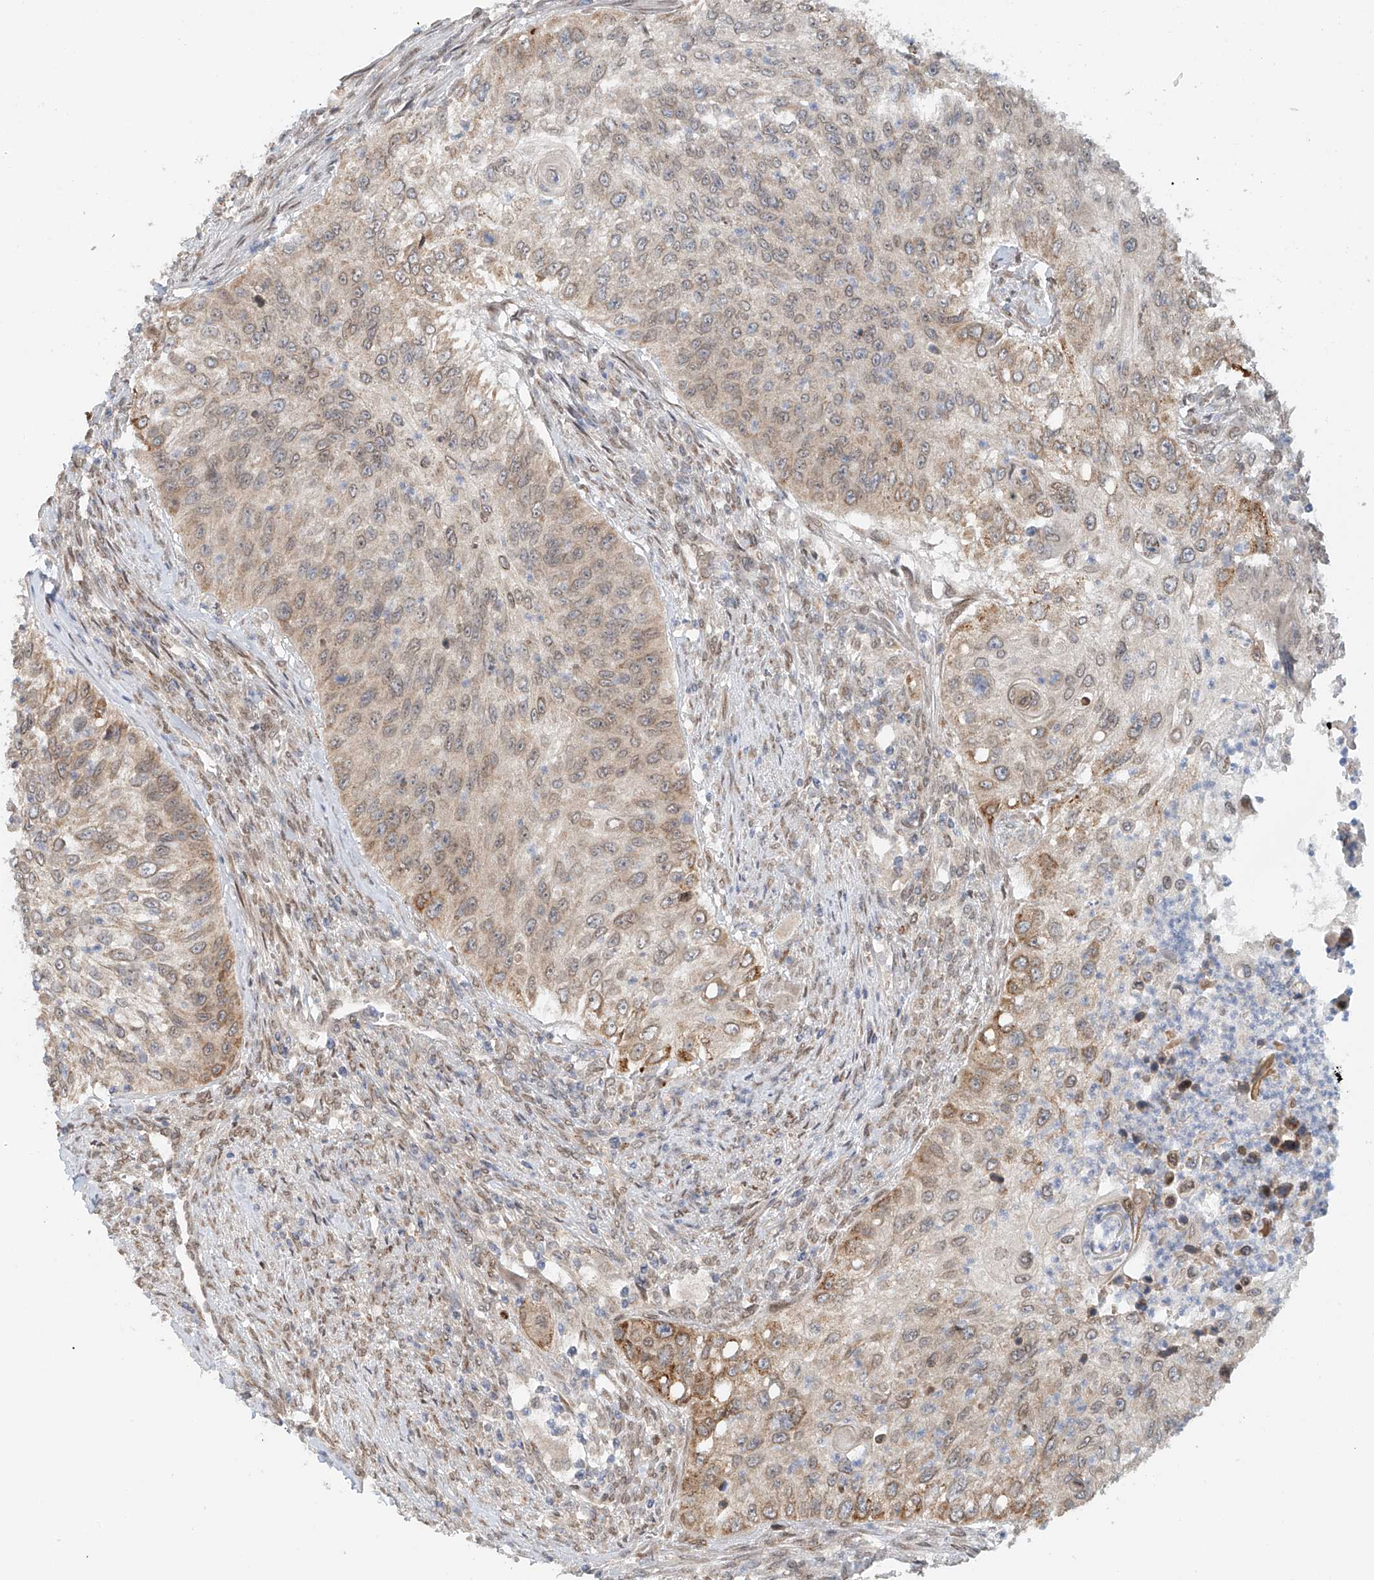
{"staining": {"intensity": "moderate", "quantity": "25%-75%", "location": "cytoplasmic/membranous"}, "tissue": "urothelial cancer", "cell_type": "Tumor cells", "image_type": "cancer", "snomed": [{"axis": "morphology", "description": "Urothelial carcinoma, High grade"}, {"axis": "topography", "description": "Urinary bladder"}], "caption": "This photomicrograph exhibits immunohistochemistry (IHC) staining of urothelial cancer, with medium moderate cytoplasmic/membranous expression in approximately 25%-75% of tumor cells.", "gene": "STARD9", "patient": {"sex": "female", "age": 60}}